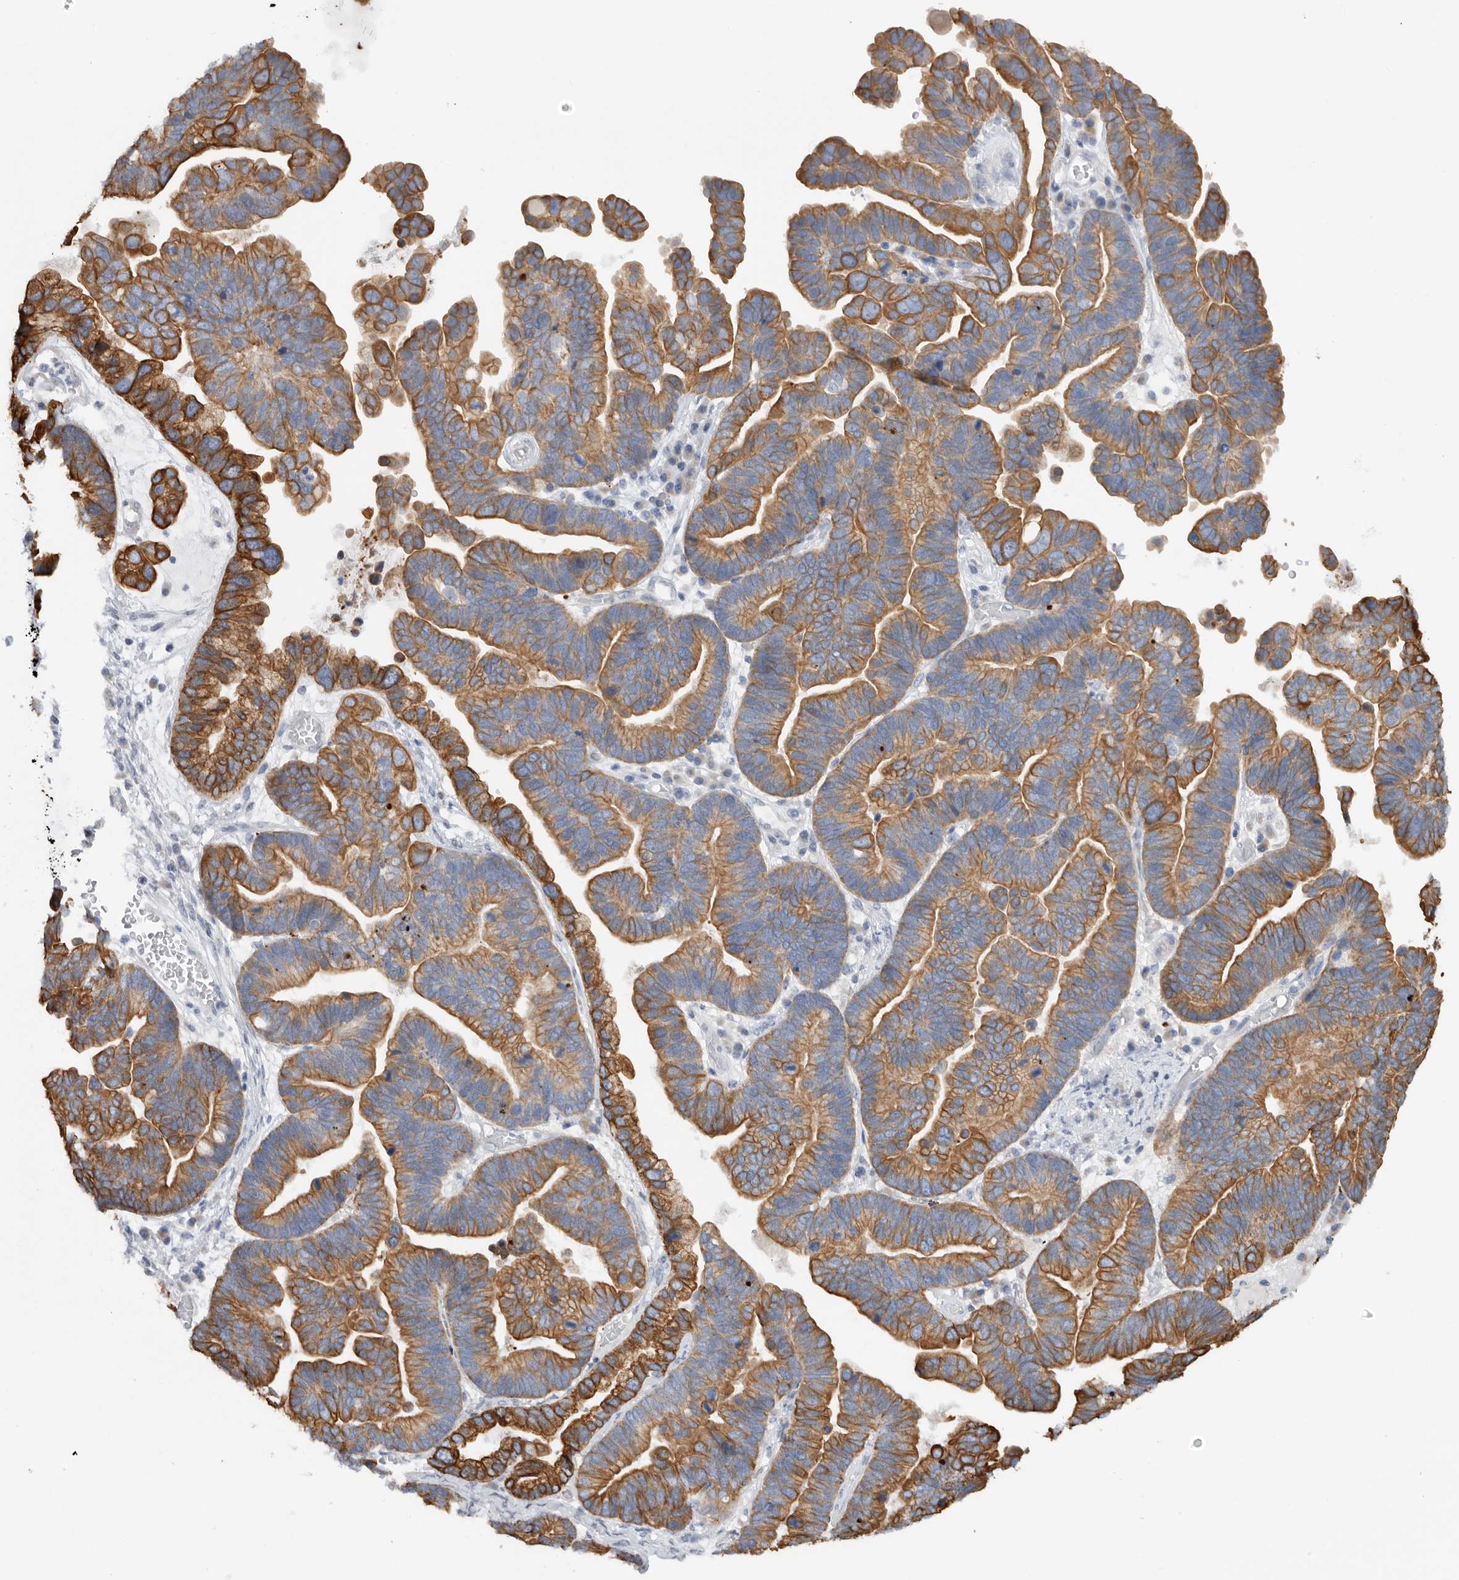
{"staining": {"intensity": "moderate", "quantity": ">75%", "location": "cytoplasmic/membranous"}, "tissue": "ovarian cancer", "cell_type": "Tumor cells", "image_type": "cancer", "snomed": [{"axis": "morphology", "description": "Cystadenocarcinoma, serous, NOS"}, {"axis": "topography", "description": "Ovary"}], "caption": "Ovarian cancer stained for a protein (brown) reveals moderate cytoplasmic/membranous positive expression in approximately >75% of tumor cells.", "gene": "MTFR1L", "patient": {"sex": "female", "age": 56}}